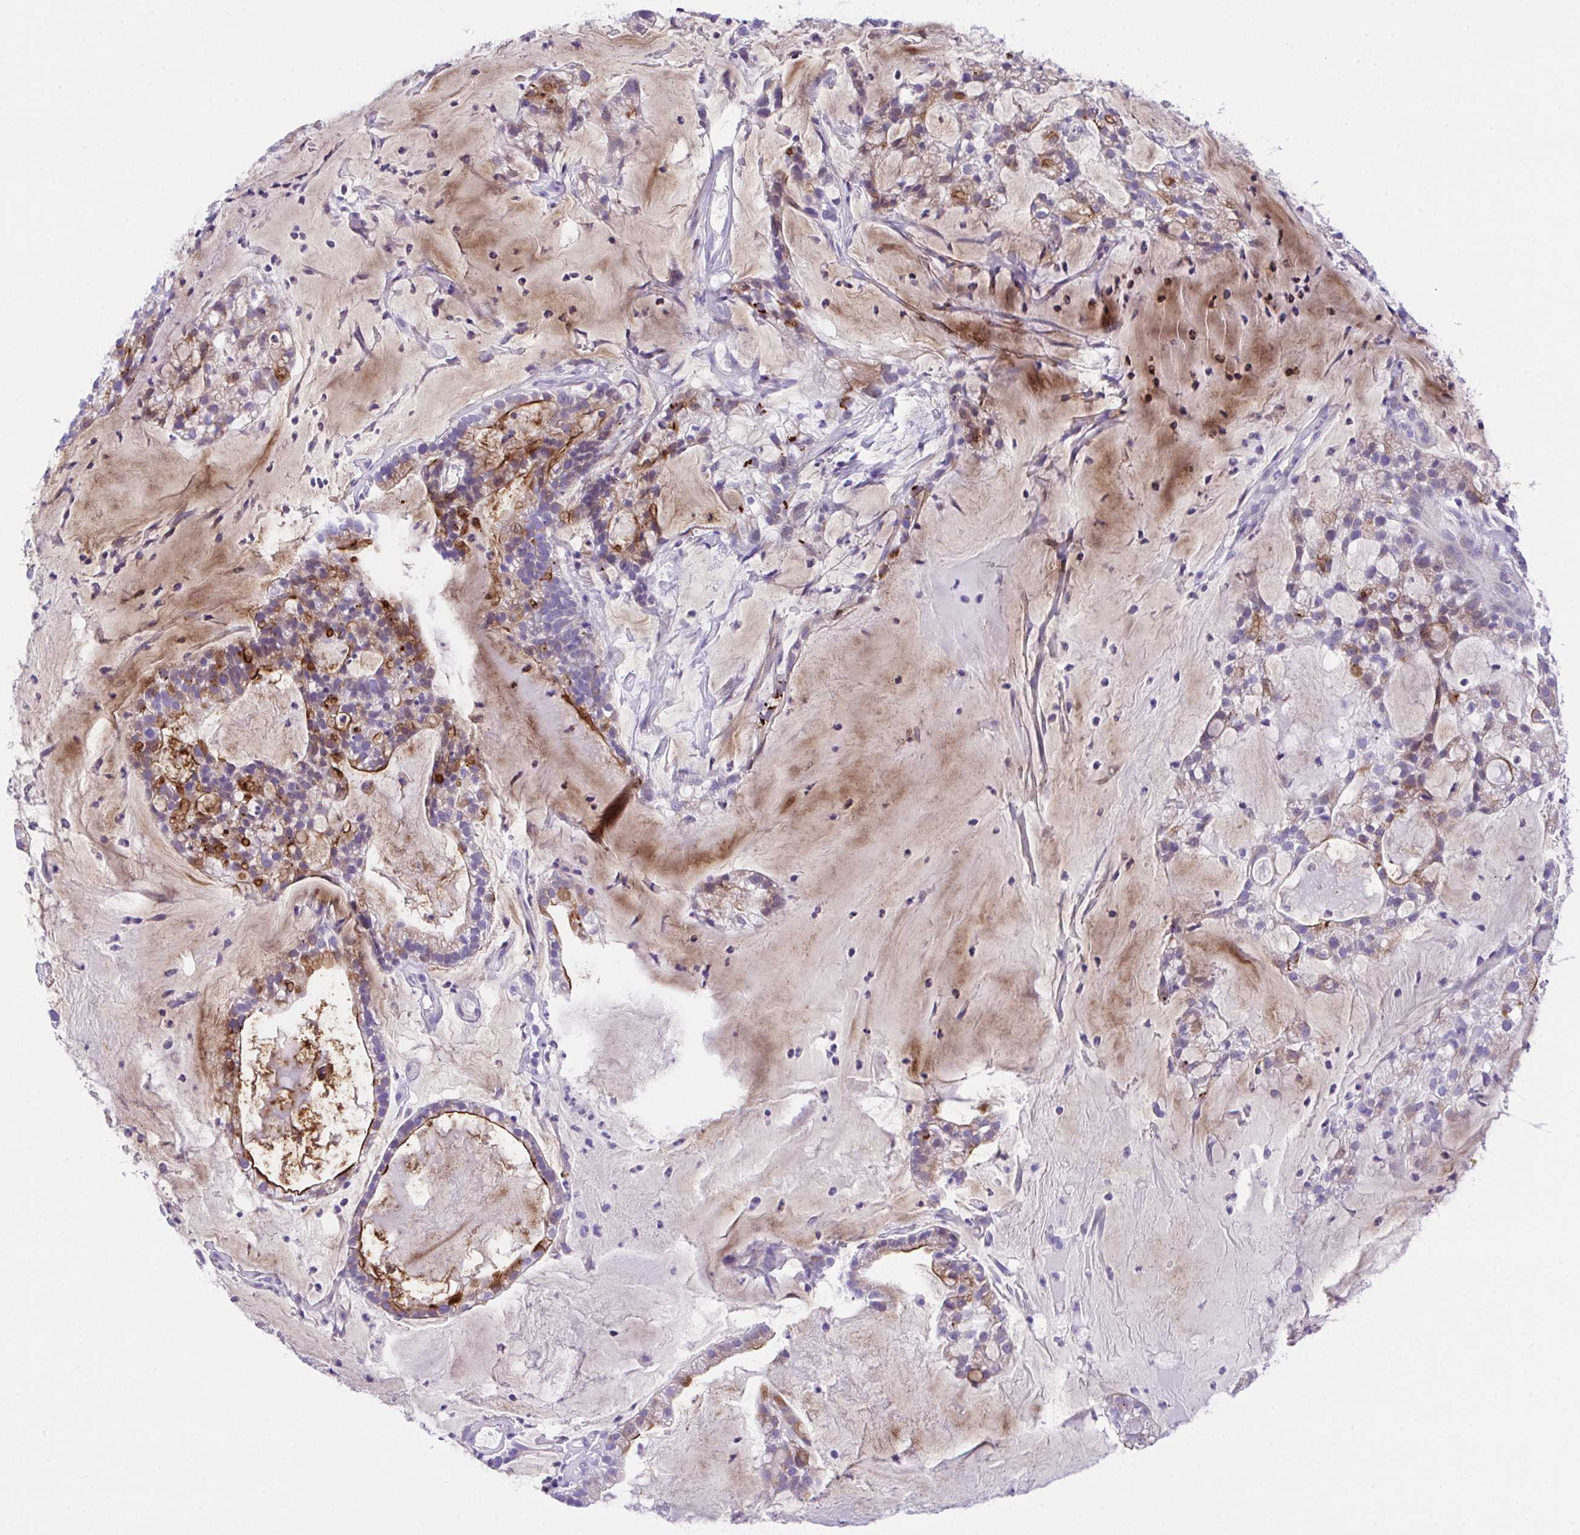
{"staining": {"intensity": "strong", "quantity": "25%-75%", "location": "cytoplasmic/membranous"}, "tissue": "cervical cancer", "cell_type": "Tumor cells", "image_type": "cancer", "snomed": [{"axis": "morphology", "description": "Adenocarcinoma, NOS"}, {"axis": "topography", "description": "Cervix"}], "caption": "Immunohistochemistry staining of cervical adenocarcinoma, which shows high levels of strong cytoplasmic/membranous expression in approximately 25%-75% of tumor cells indicating strong cytoplasmic/membranous protein positivity. The staining was performed using DAB (3,3'-diaminobenzidine) (brown) for protein detection and nuclei were counterstained in hematoxylin (blue).", "gene": "SLC16A6", "patient": {"sex": "female", "age": 41}}